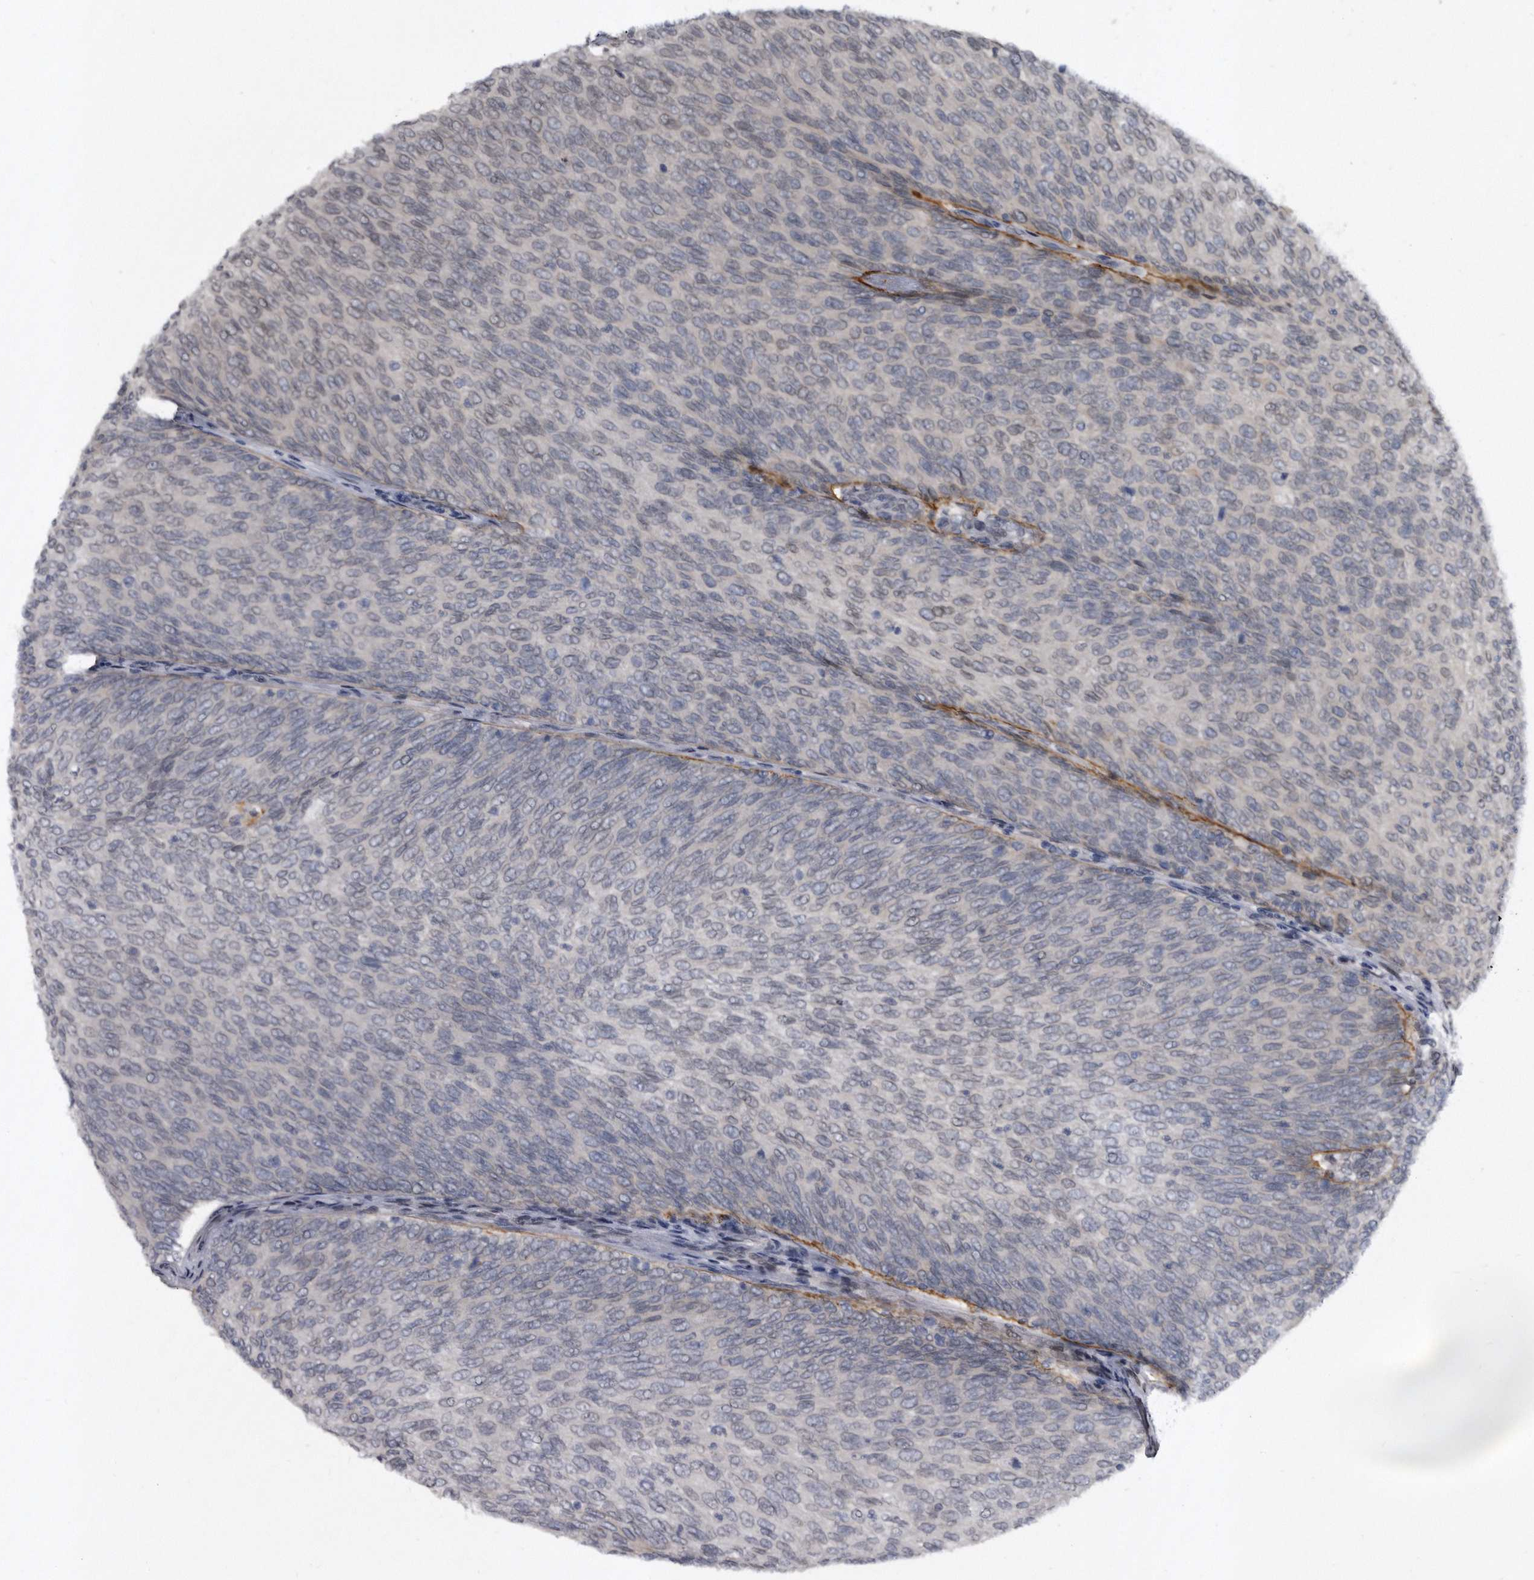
{"staining": {"intensity": "negative", "quantity": "none", "location": "none"}, "tissue": "urothelial cancer", "cell_type": "Tumor cells", "image_type": "cancer", "snomed": [{"axis": "morphology", "description": "Urothelial carcinoma, Low grade"}, {"axis": "topography", "description": "Urinary bladder"}], "caption": "A histopathology image of human urothelial carcinoma (low-grade) is negative for staining in tumor cells.", "gene": "PROM1", "patient": {"sex": "female", "age": 79}}